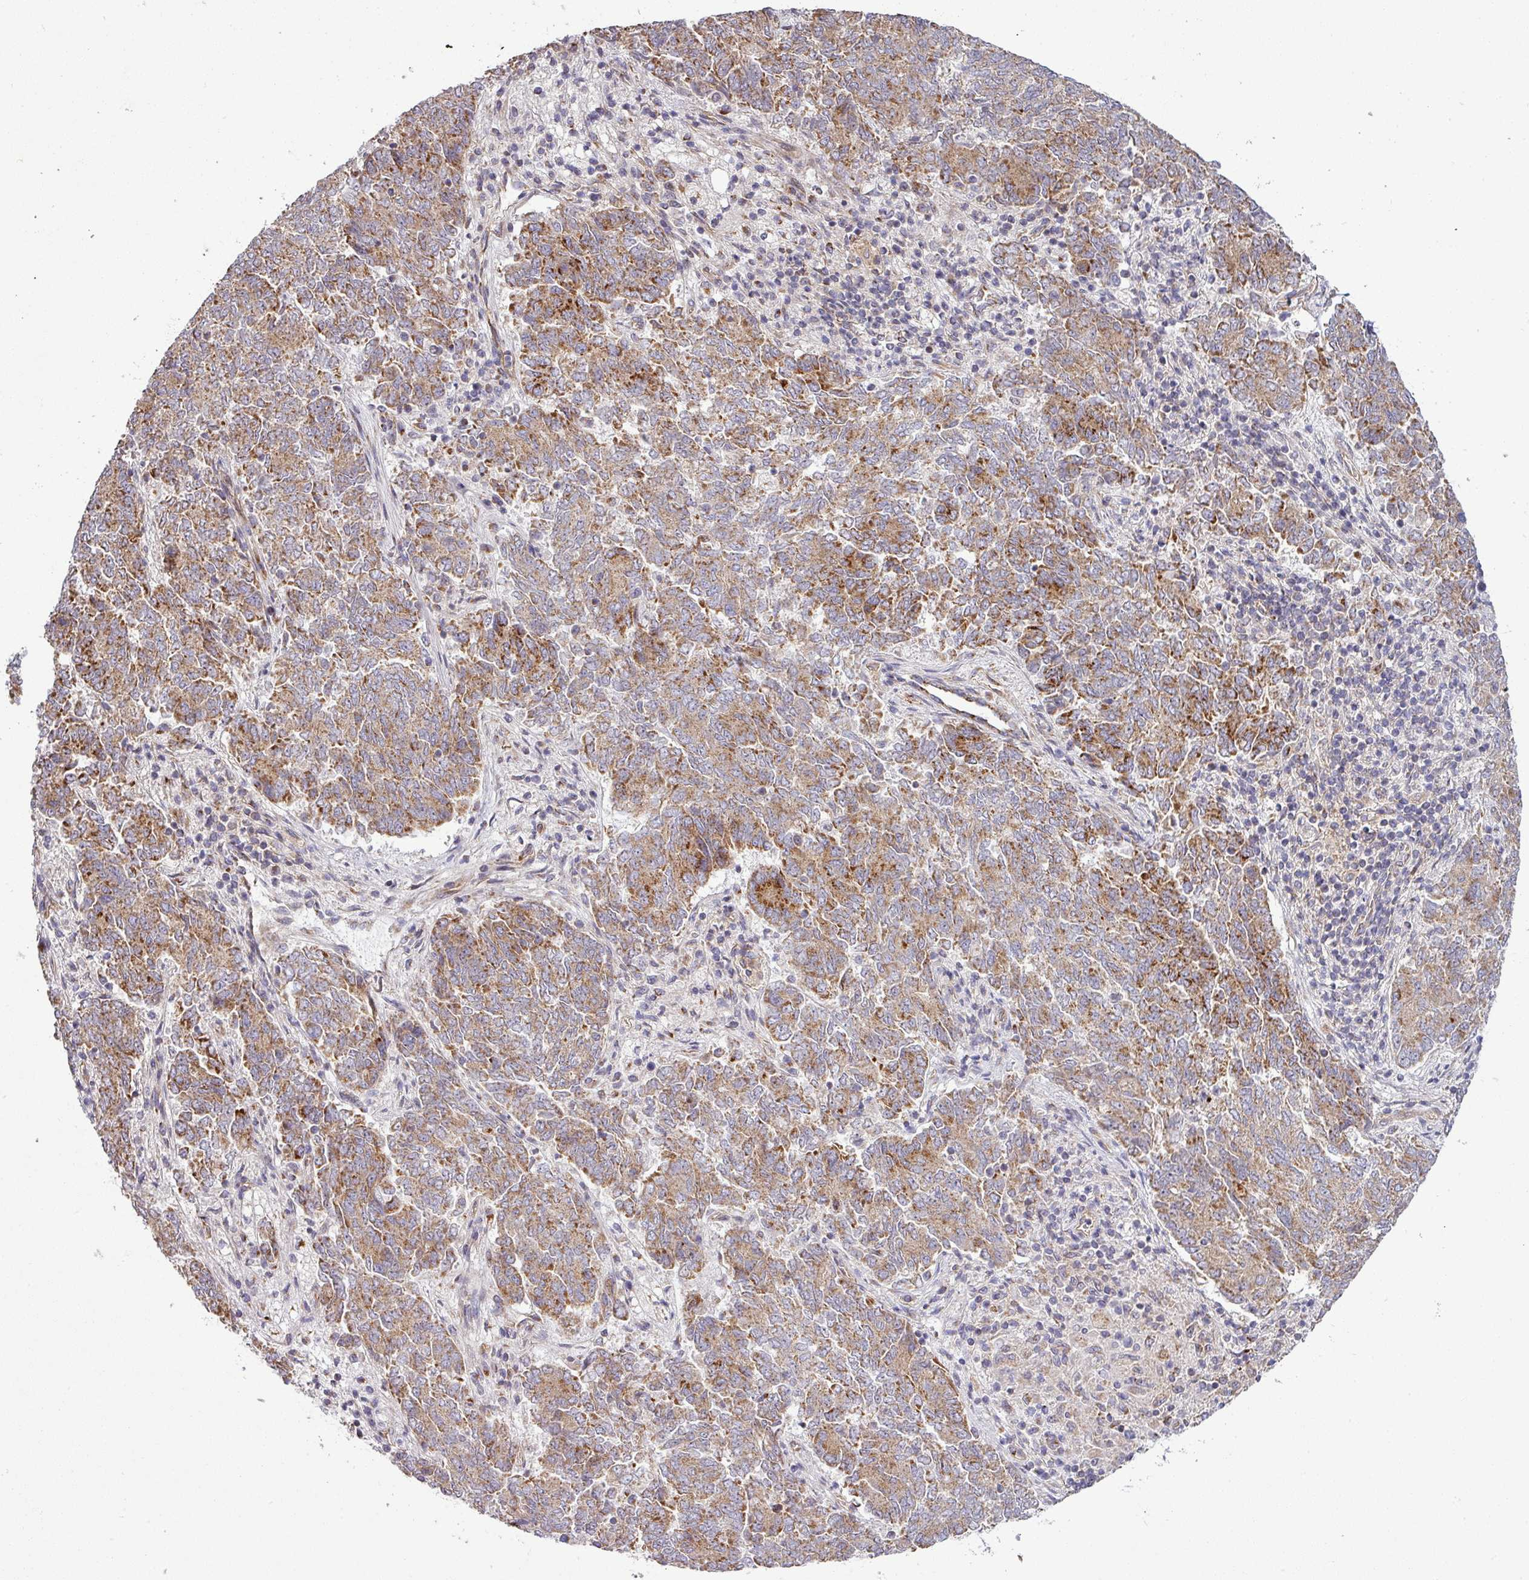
{"staining": {"intensity": "moderate", "quantity": ">75%", "location": "cytoplasmic/membranous"}, "tissue": "endometrial cancer", "cell_type": "Tumor cells", "image_type": "cancer", "snomed": [{"axis": "morphology", "description": "Adenocarcinoma, NOS"}, {"axis": "topography", "description": "Endometrium"}], "caption": "Protein expression analysis of human adenocarcinoma (endometrial) reveals moderate cytoplasmic/membranous expression in about >75% of tumor cells.", "gene": "TIMMDC1", "patient": {"sex": "female", "age": 80}}